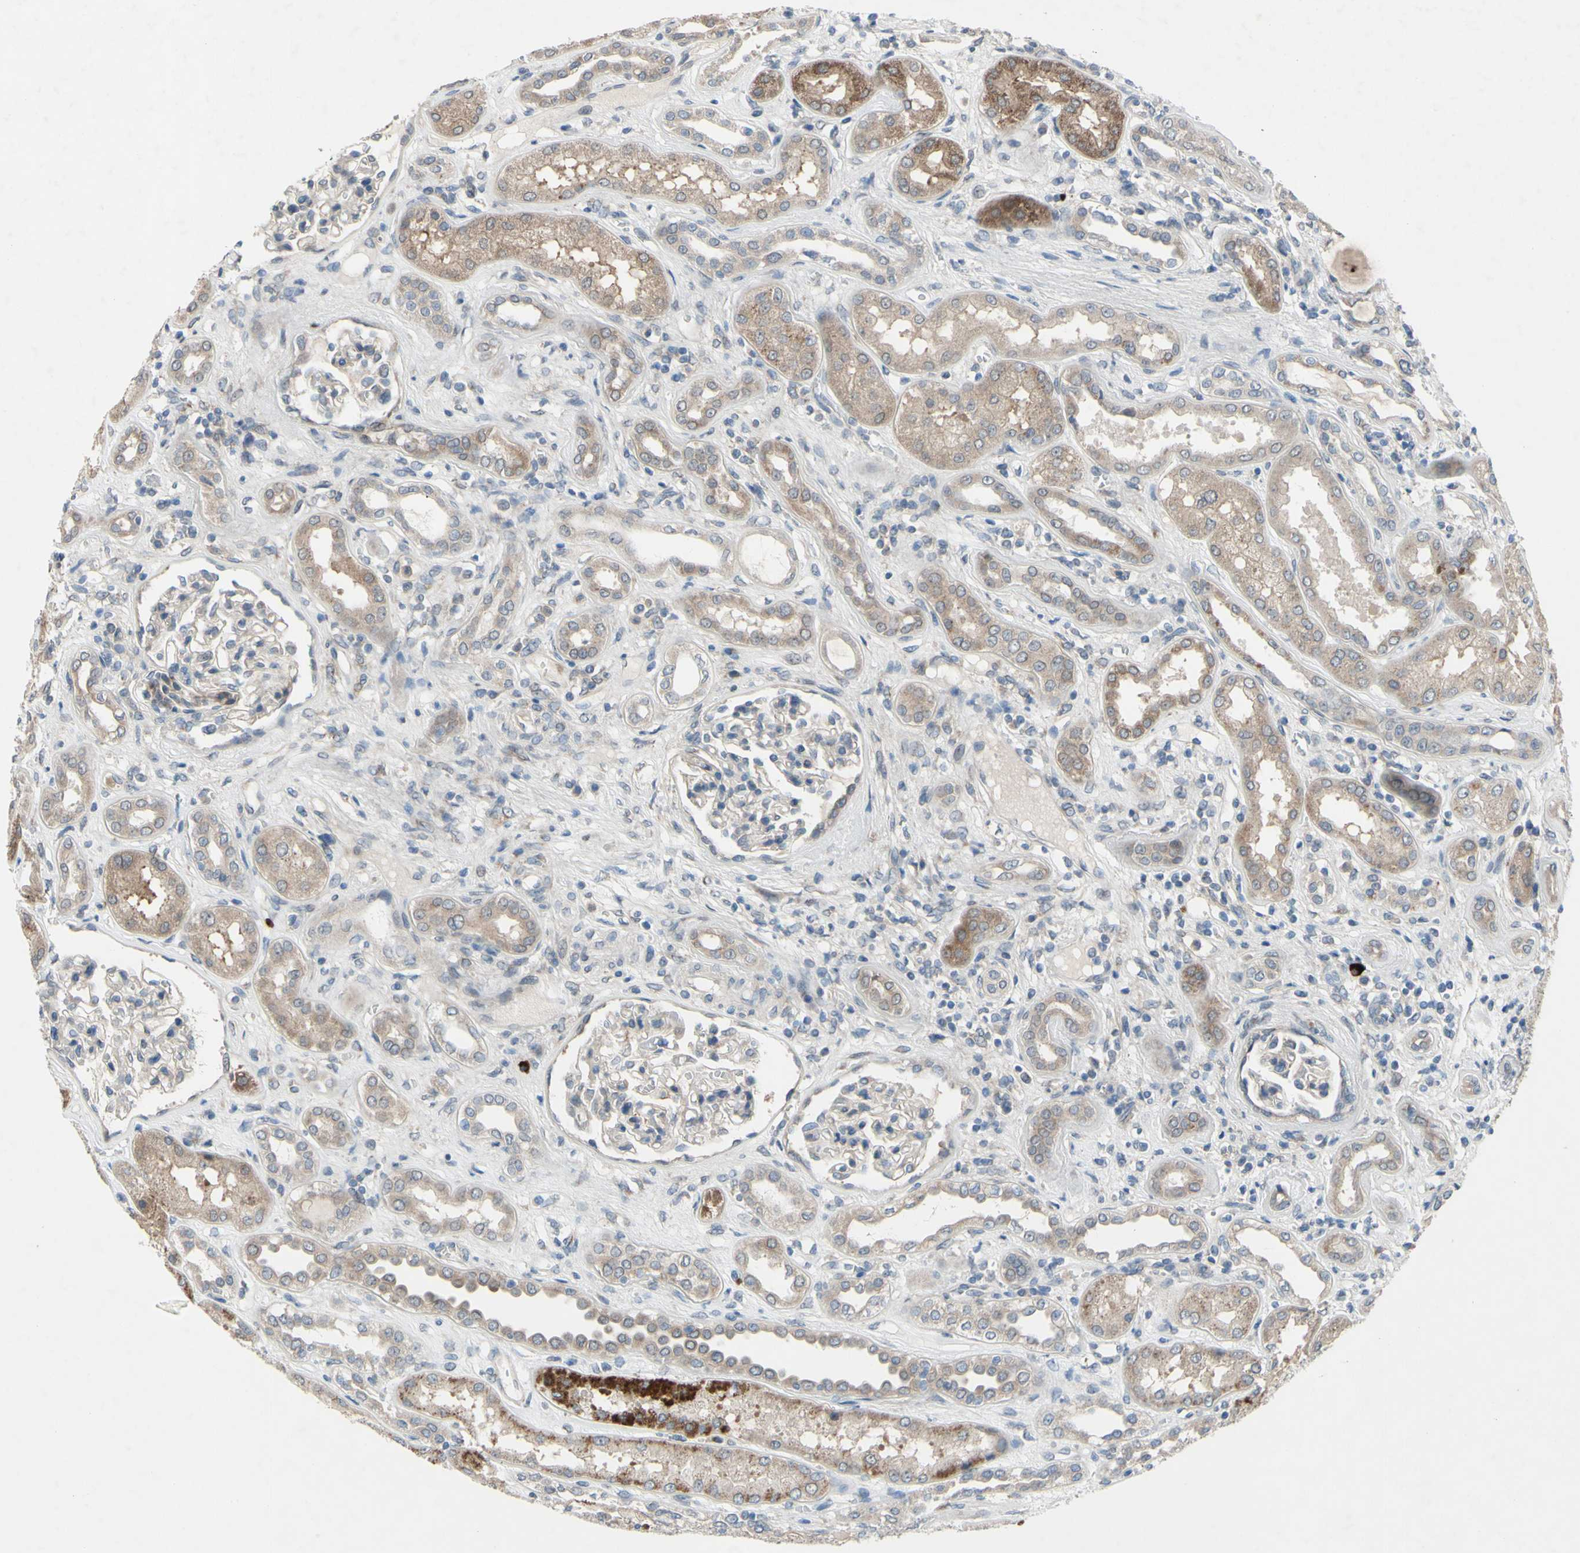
{"staining": {"intensity": "weak", "quantity": ">75%", "location": "cytoplasmic/membranous"}, "tissue": "kidney", "cell_type": "Cells in glomeruli", "image_type": "normal", "snomed": [{"axis": "morphology", "description": "Normal tissue, NOS"}, {"axis": "topography", "description": "Kidney"}], "caption": "DAB (3,3'-diaminobenzidine) immunohistochemical staining of benign kidney reveals weak cytoplasmic/membranous protein positivity in approximately >75% of cells in glomeruli.", "gene": "GRAMD2B", "patient": {"sex": "male", "age": 59}}